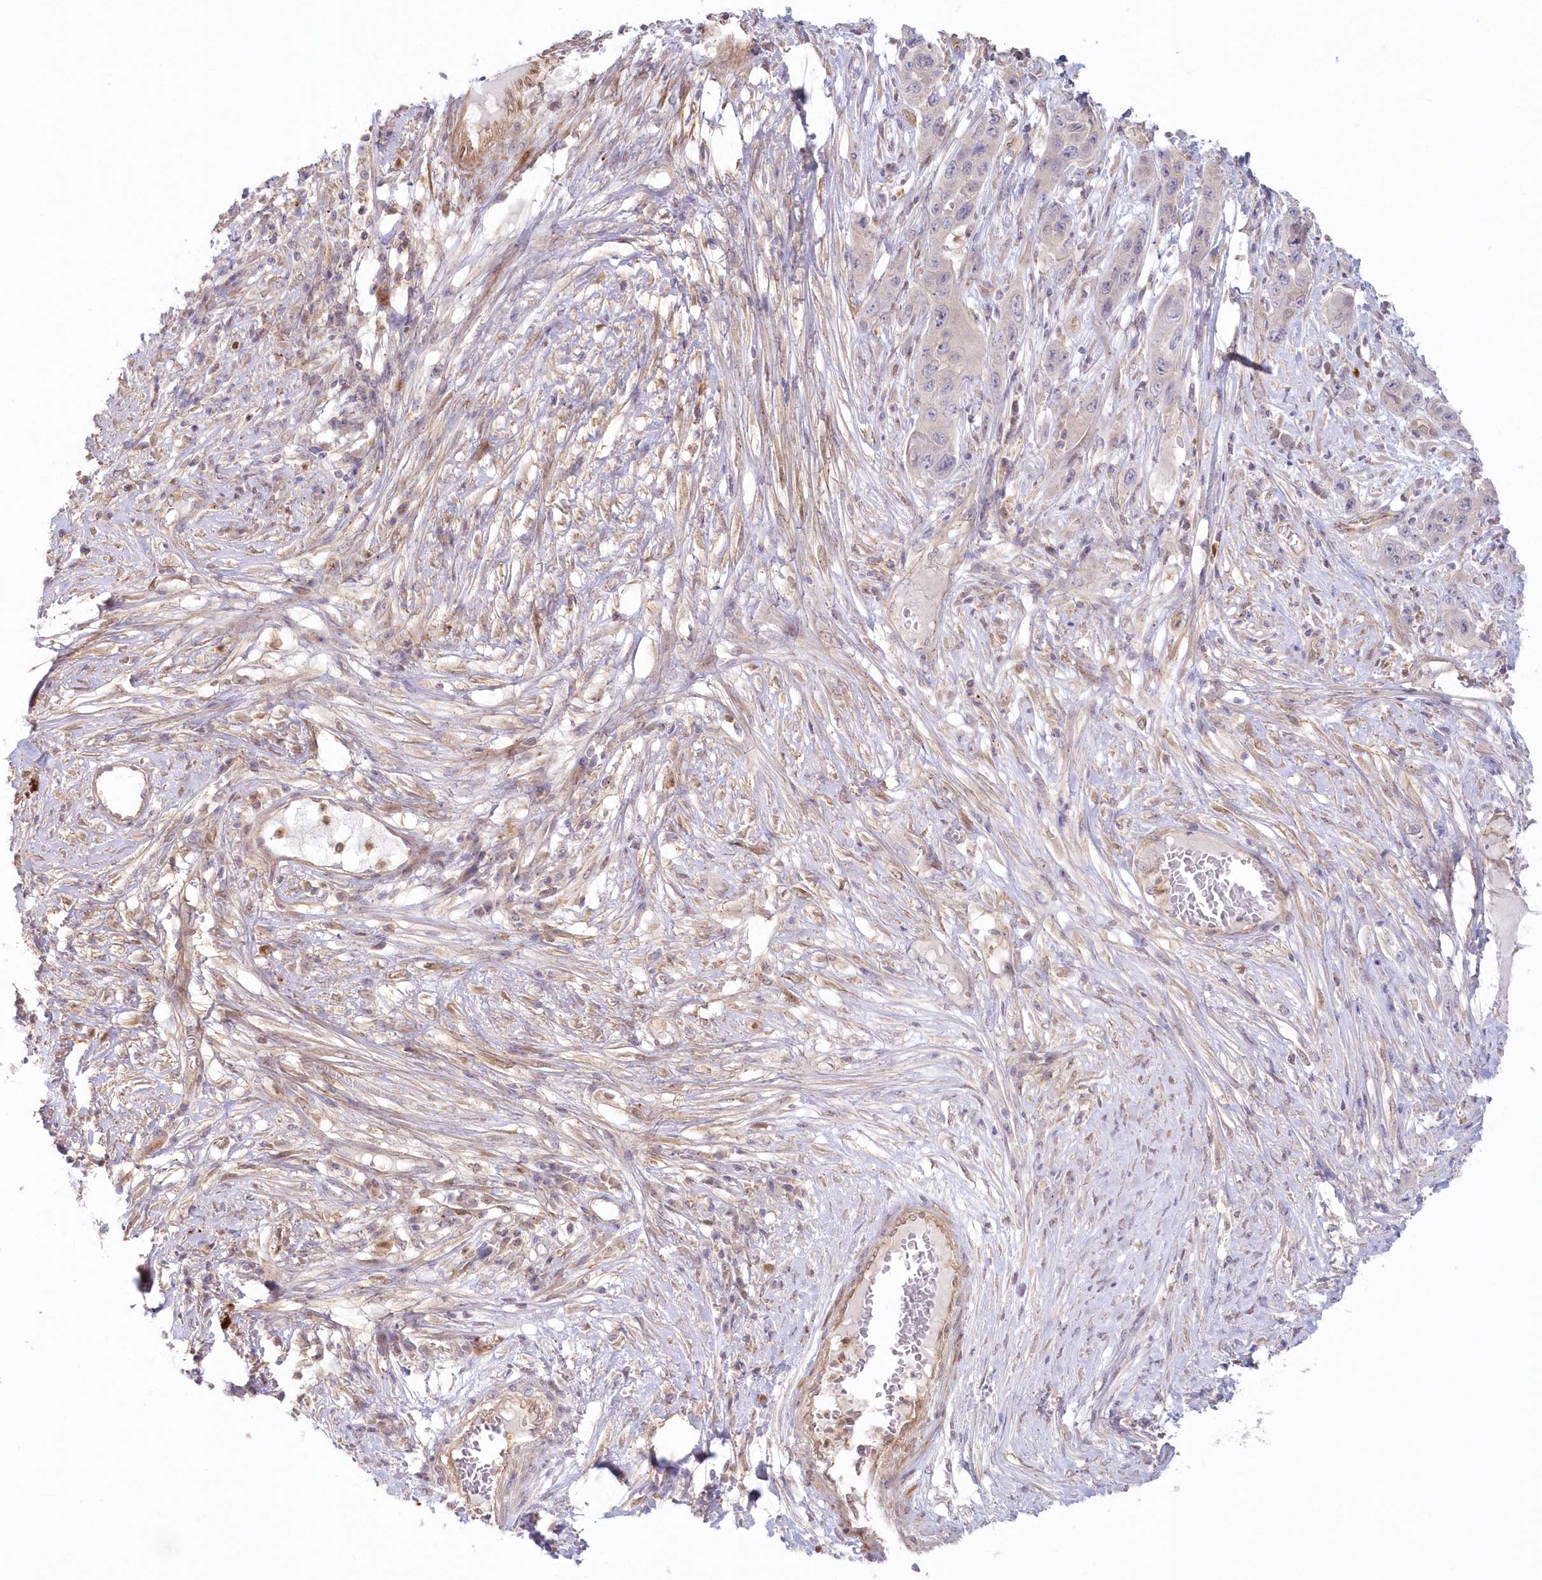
{"staining": {"intensity": "weak", "quantity": "<25%", "location": "cytoplasmic/membranous"}, "tissue": "skin cancer", "cell_type": "Tumor cells", "image_type": "cancer", "snomed": [{"axis": "morphology", "description": "Squamous cell carcinoma, NOS"}, {"axis": "topography", "description": "Skin"}], "caption": "Histopathology image shows no protein expression in tumor cells of squamous cell carcinoma (skin) tissue.", "gene": "GBE1", "patient": {"sex": "male", "age": 55}}